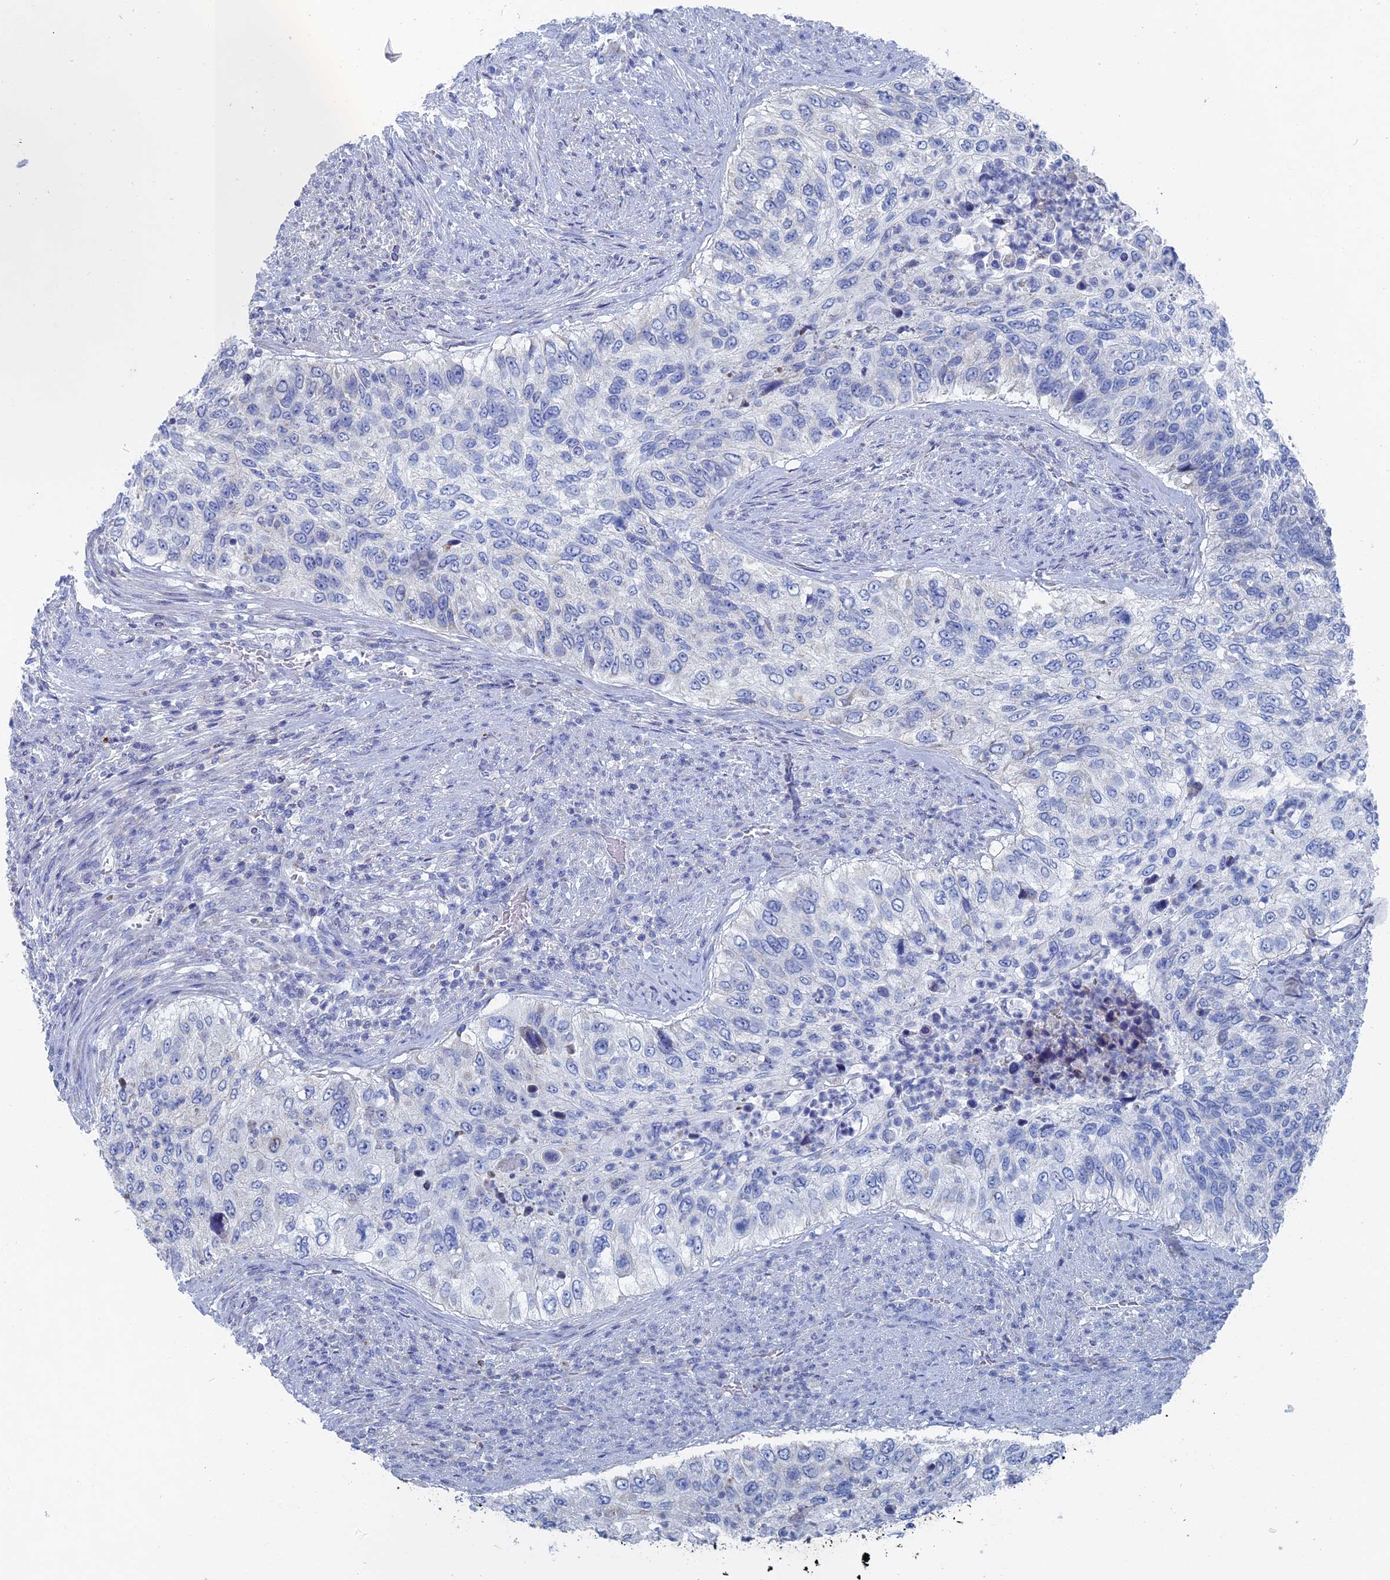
{"staining": {"intensity": "negative", "quantity": "none", "location": "none"}, "tissue": "urothelial cancer", "cell_type": "Tumor cells", "image_type": "cancer", "snomed": [{"axis": "morphology", "description": "Urothelial carcinoma, High grade"}, {"axis": "topography", "description": "Urinary bladder"}], "caption": "A high-resolution histopathology image shows IHC staining of high-grade urothelial carcinoma, which demonstrates no significant staining in tumor cells.", "gene": "HIGD1A", "patient": {"sex": "female", "age": 60}}